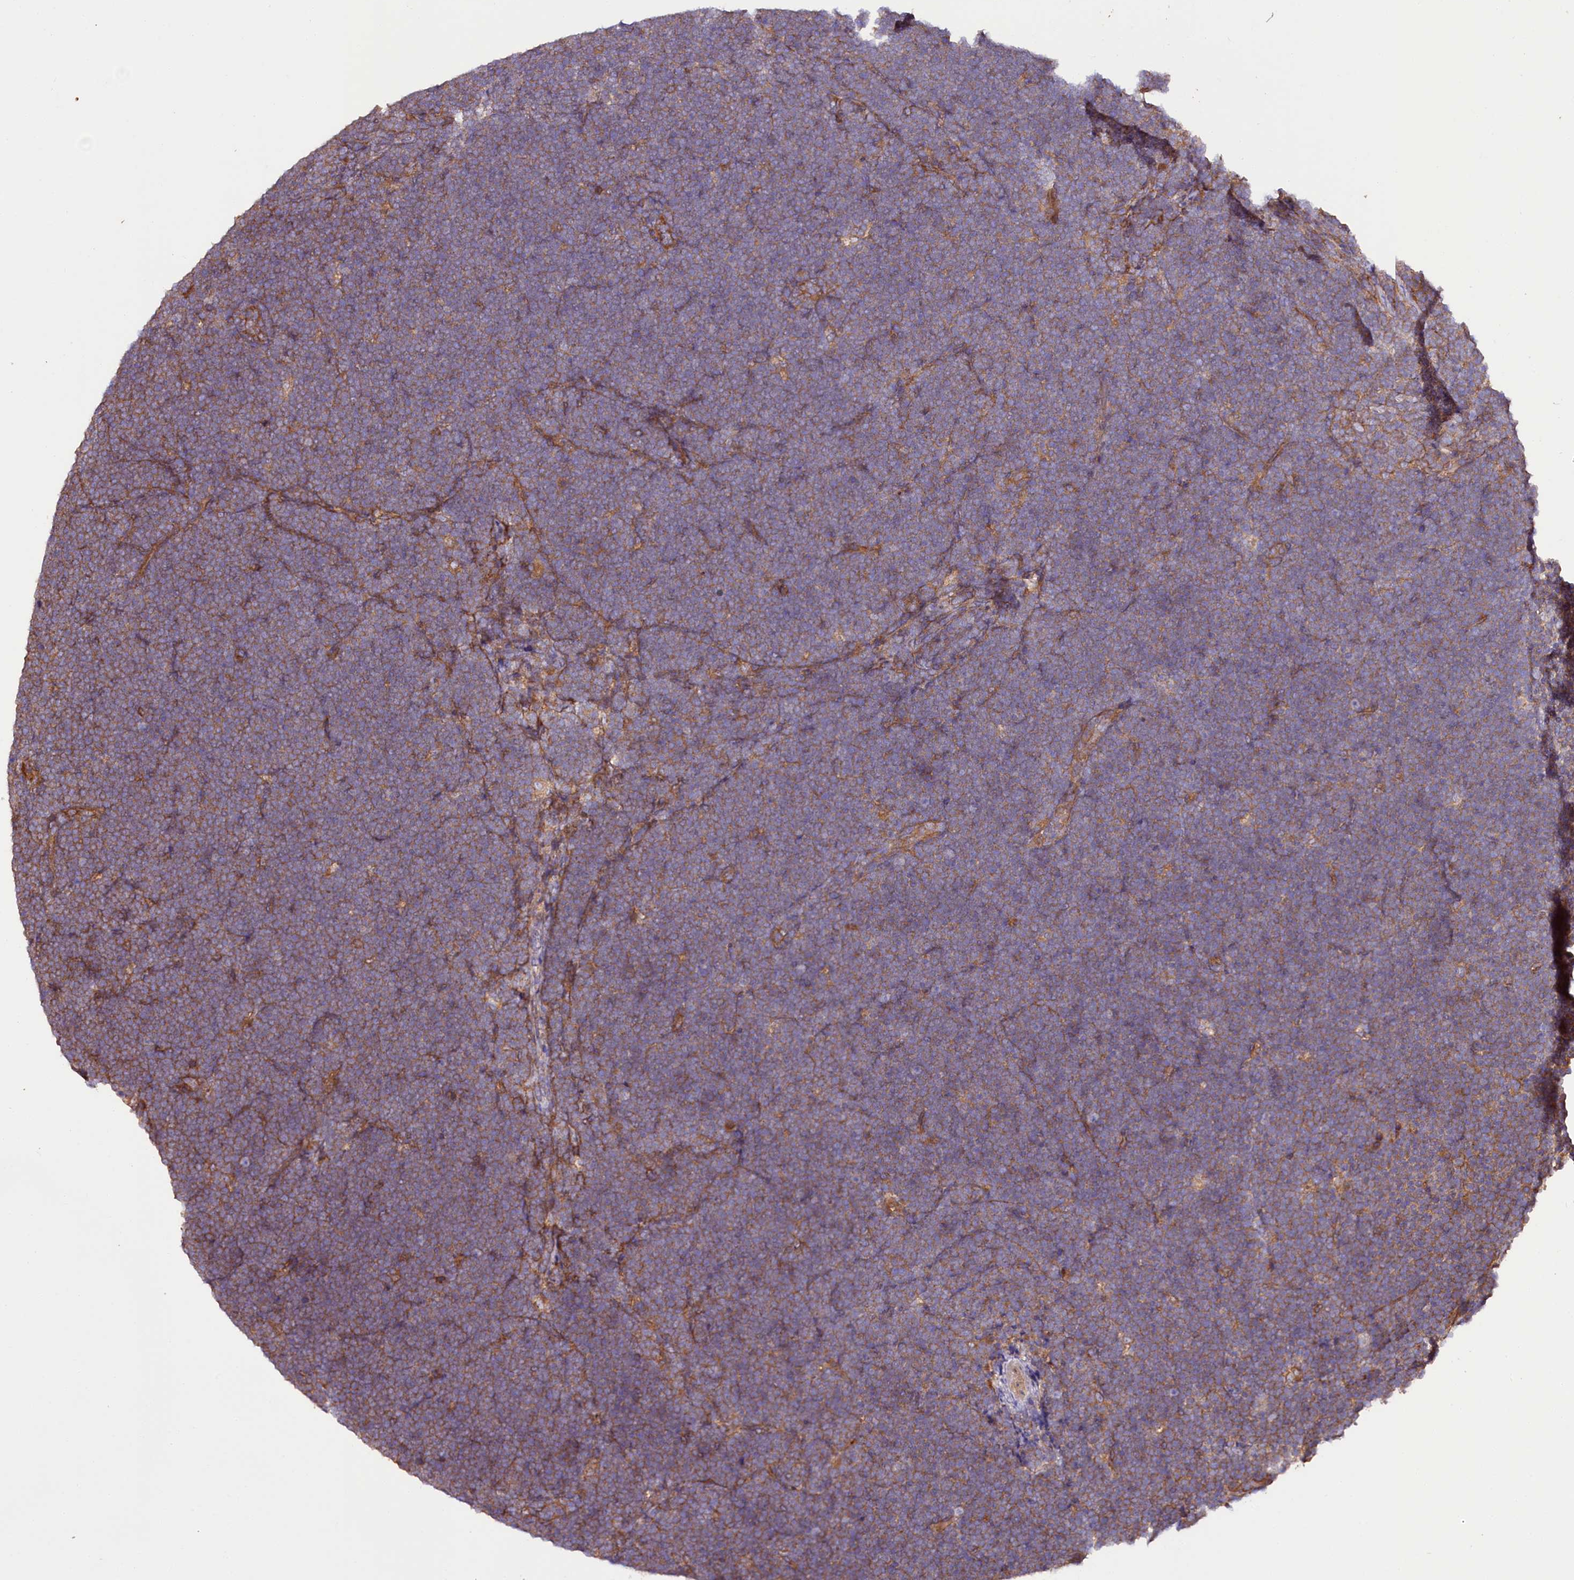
{"staining": {"intensity": "moderate", "quantity": ">75%", "location": "cytoplasmic/membranous"}, "tissue": "lymphoma", "cell_type": "Tumor cells", "image_type": "cancer", "snomed": [{"axis": "morphology", "description": "Malignant lymphoma, non-Hodgkin's type, High grade"}, {"axis": "topography", "description": "Lymph node"}], "caption": "Human lymphoma stained with a brown dye displays moderate cytoplasmic/membranous positive positivity in about >75% of tumor cells.", "gene": "CEP295", "patient": {"sex": "male", "age": 13}}